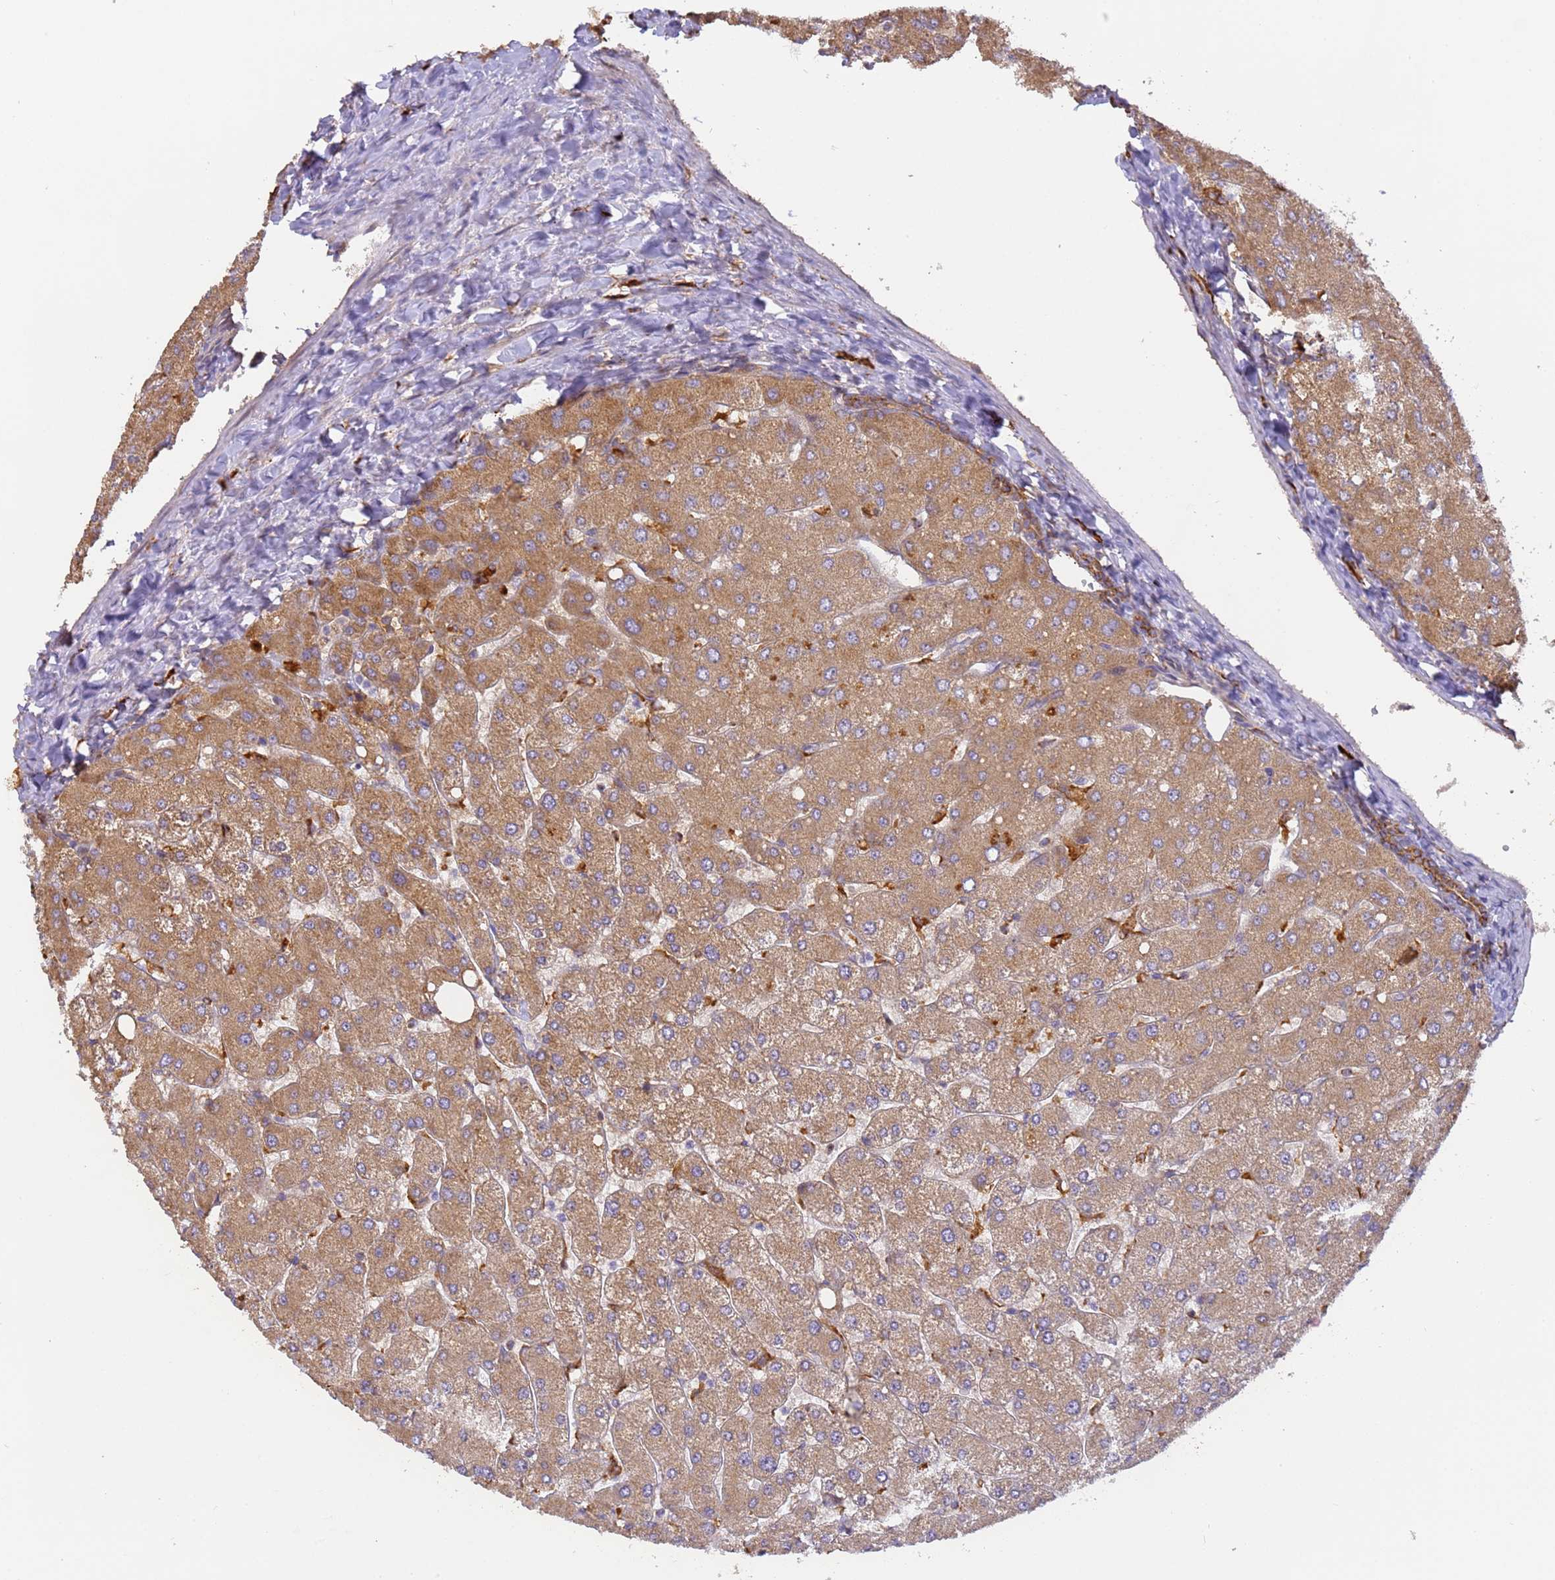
{"staining": {"intensity": "weak", "quantity": "25%-75%", "location": "cytoplasmic/membranous"}, "tissue": "liver", "cell_type": "Cholangiocytes", "image_type": "normal", "snomed": [{"axis": "morphology", "description": "Normal tissue, NOS"}, {"axis": "topography", "description": "Liver"}], "caption": "Human liver stained with a brown dye demonstrates weak cytoplasmic/membranous positive expression in approximately 25%-75% of cholangiocytes.", "gene": "M6PR", "patient": {"sex": "male", "age": 55}}